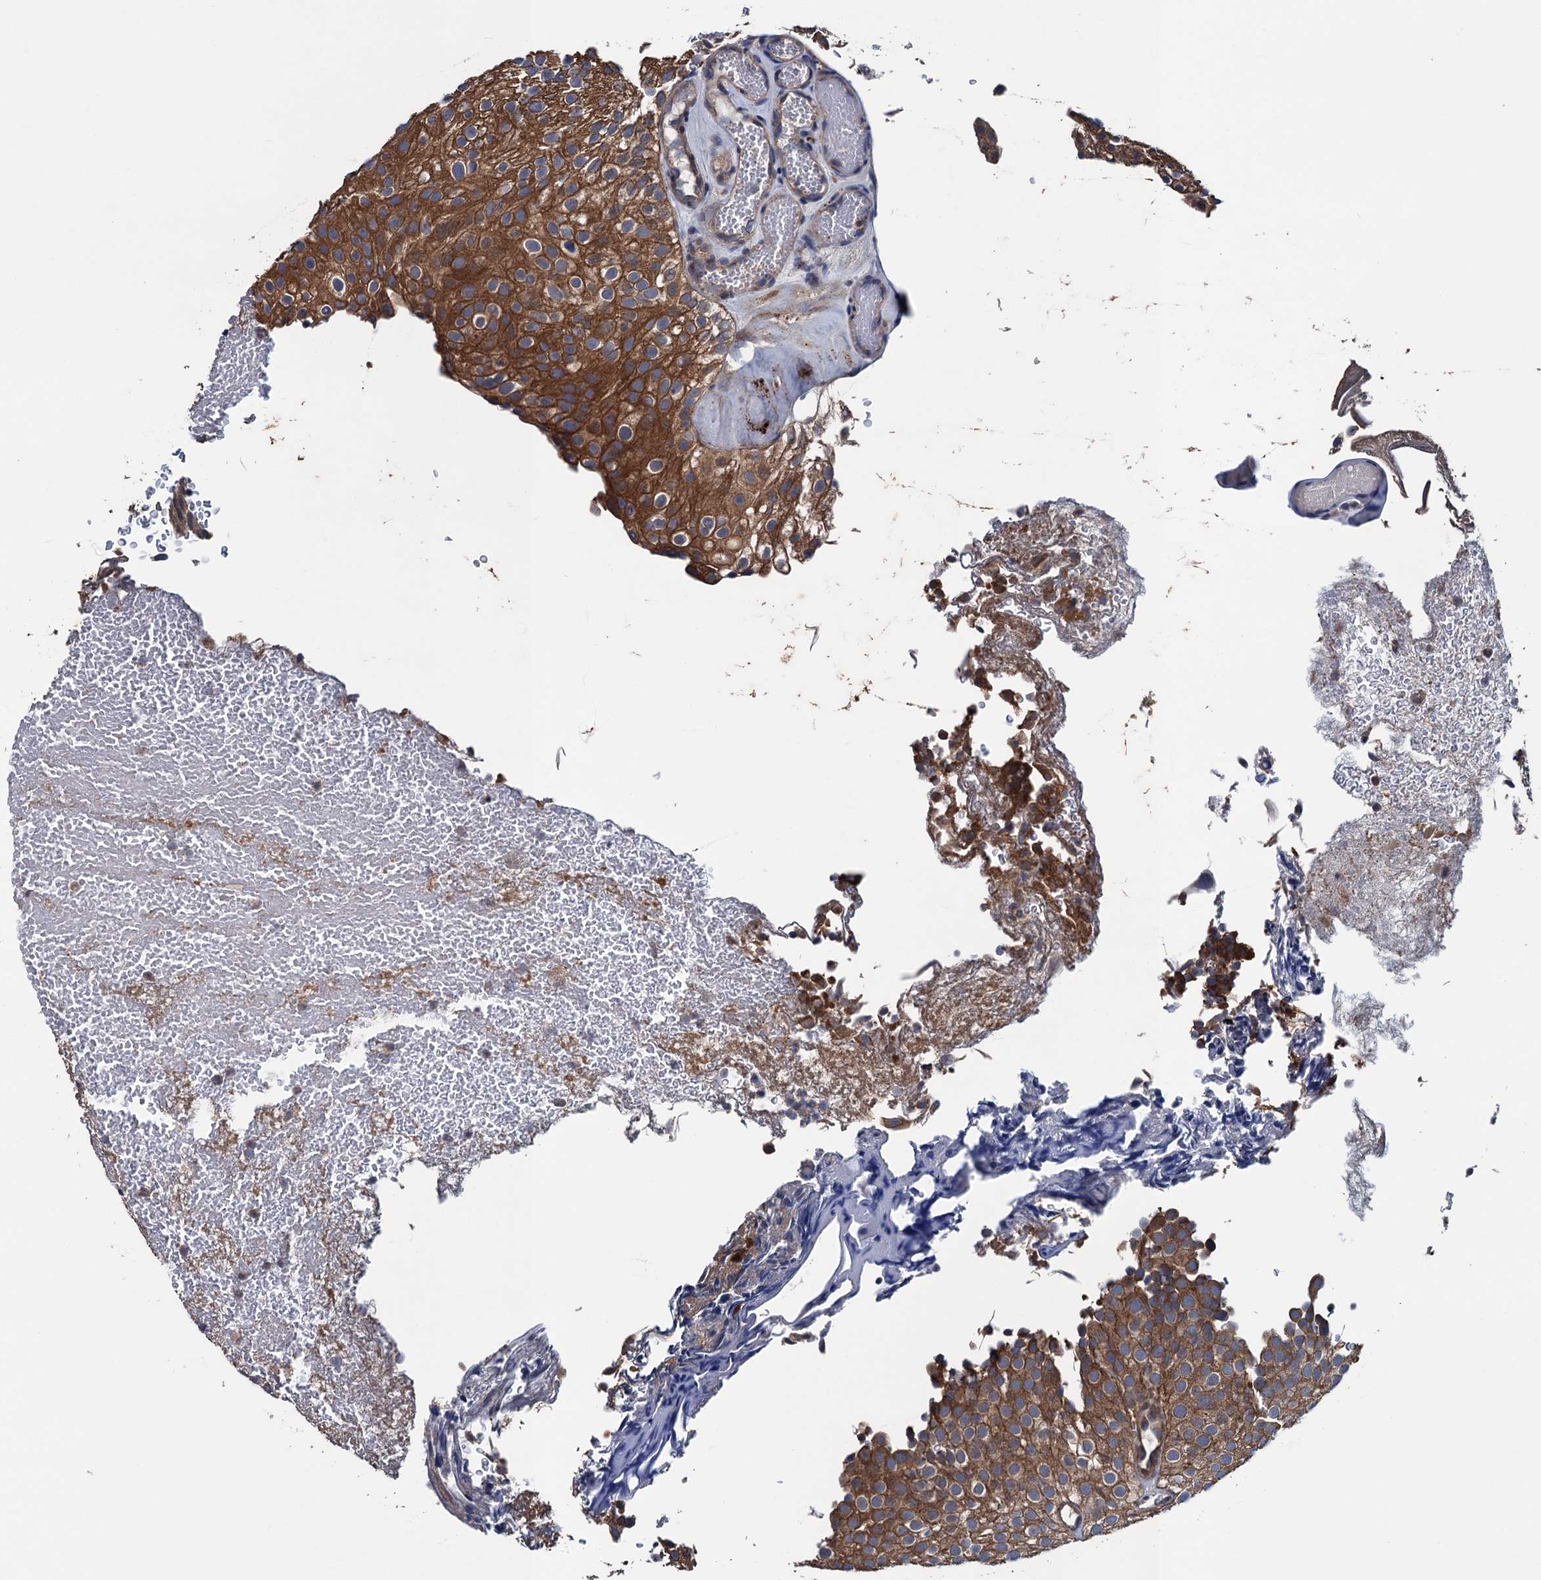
{"staining": {"intensity": "moderate", "quantity": ">75%", "location": "cytoplasmic/membranous"}, "tissue": "urothelial cancer", "cell_type": "Tumor cells", "image_type": "cancer", "snomed": [{"axis": "morphology", "description": "Urothelial carcinoma, Low grade"}, {"axis": "topography", "description": "Urinary bladder"}], "caption": "DAB (3,3'-diaminobenzidine) immunohistochemical staining of human urothelial carcinoma (low-grade) shows moderate cytoplasmic/membranous protein staining in approximately >75% of tumor cells.", "gene": "BLTP3B", "patient": {"sex": "male", "age": 78}}